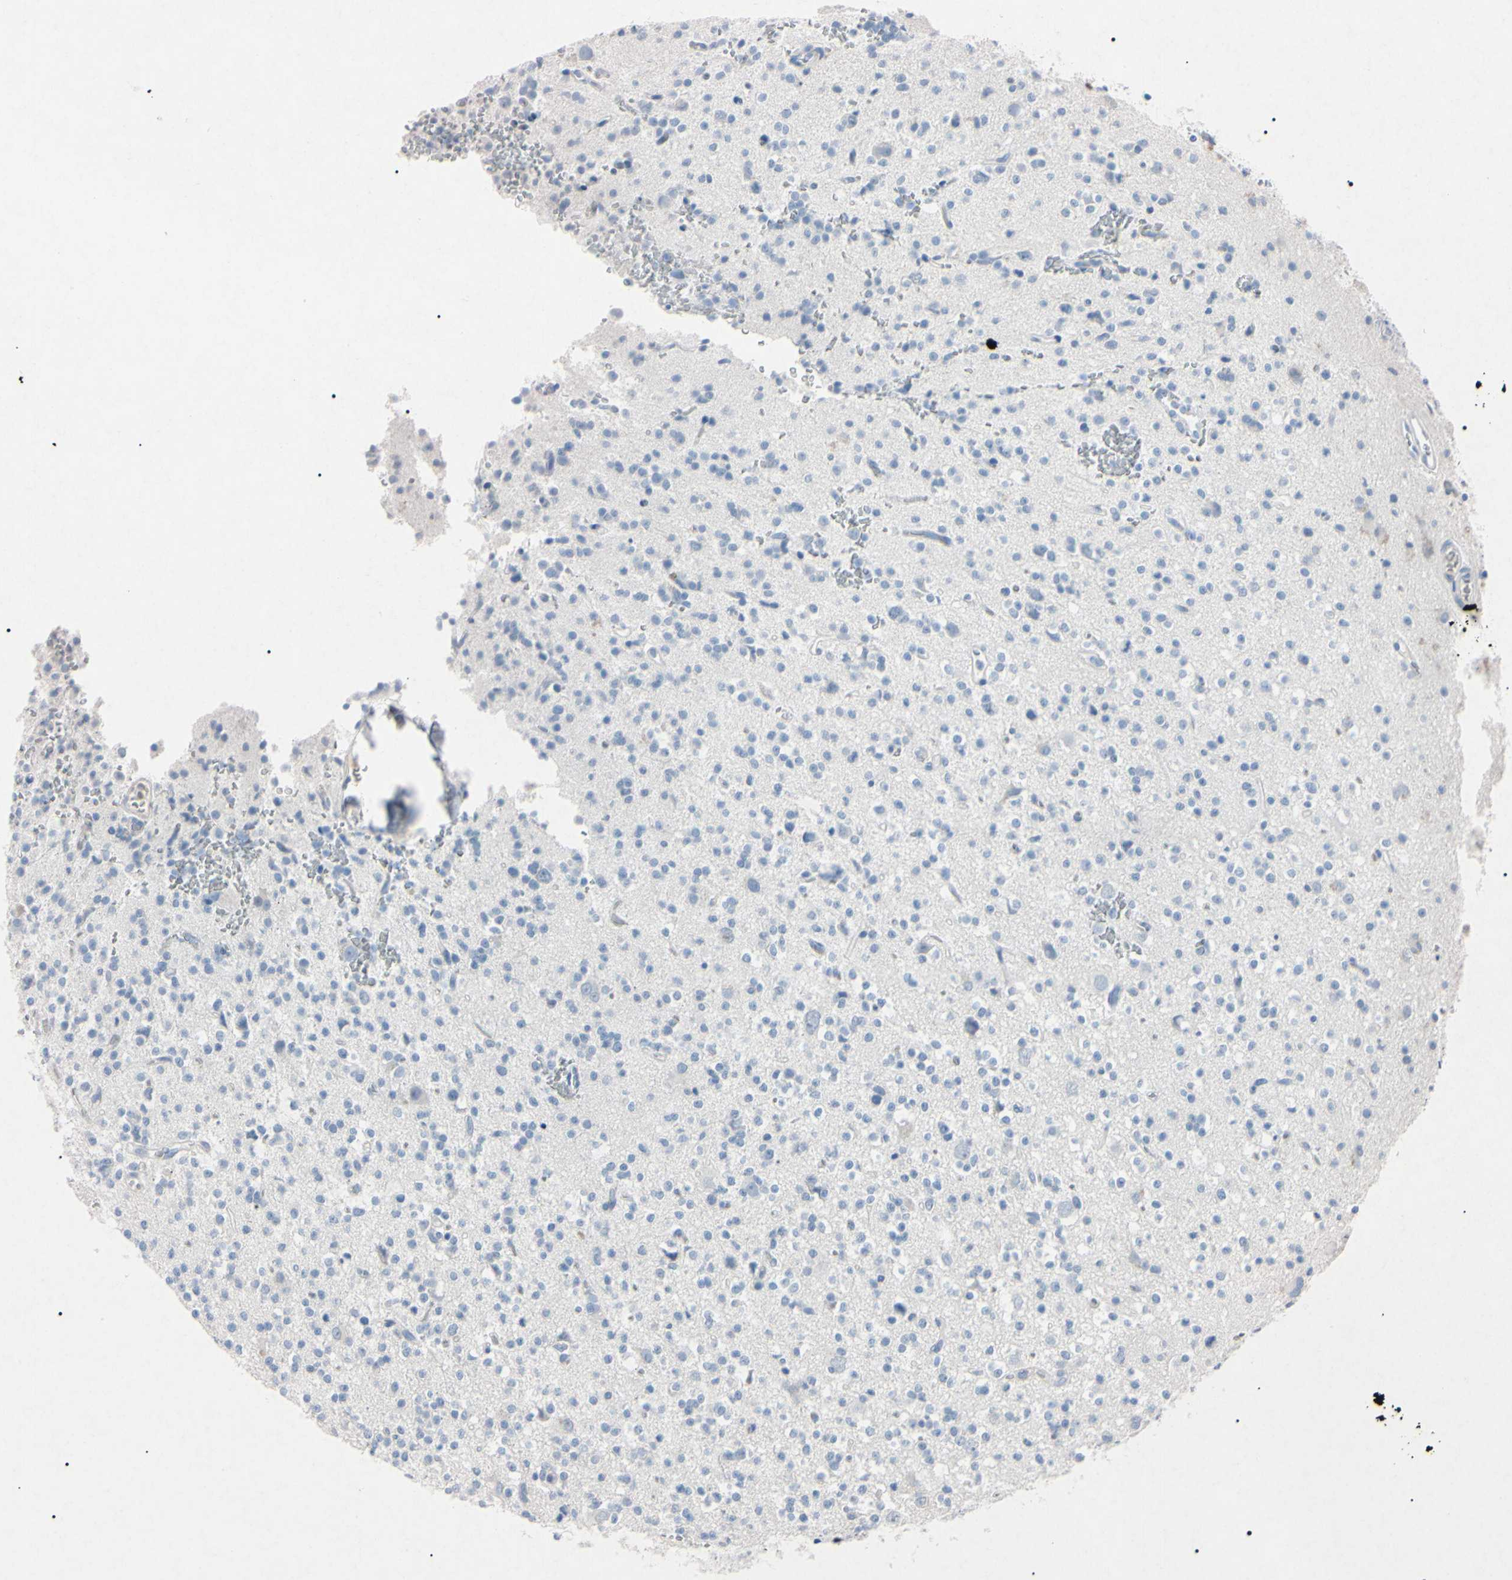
{"staining": {"intensity": "negative", "quantity": "none", "location": "none"}, "tissue": "glioma", "cell_type": "Tumor cells", "image_type": "cancer", "snomed": [{"axis": "morphology", "description": "Glioma, malignant, High grade"}, {"axis": "topography", "description": "Brain"}], "caption": "IHC histopathology image of glioma stained for a protein (brown), which displays no positivity in tumor cells.", "gene": "ELN", "patient": {"sex": "male", "age": 47}}